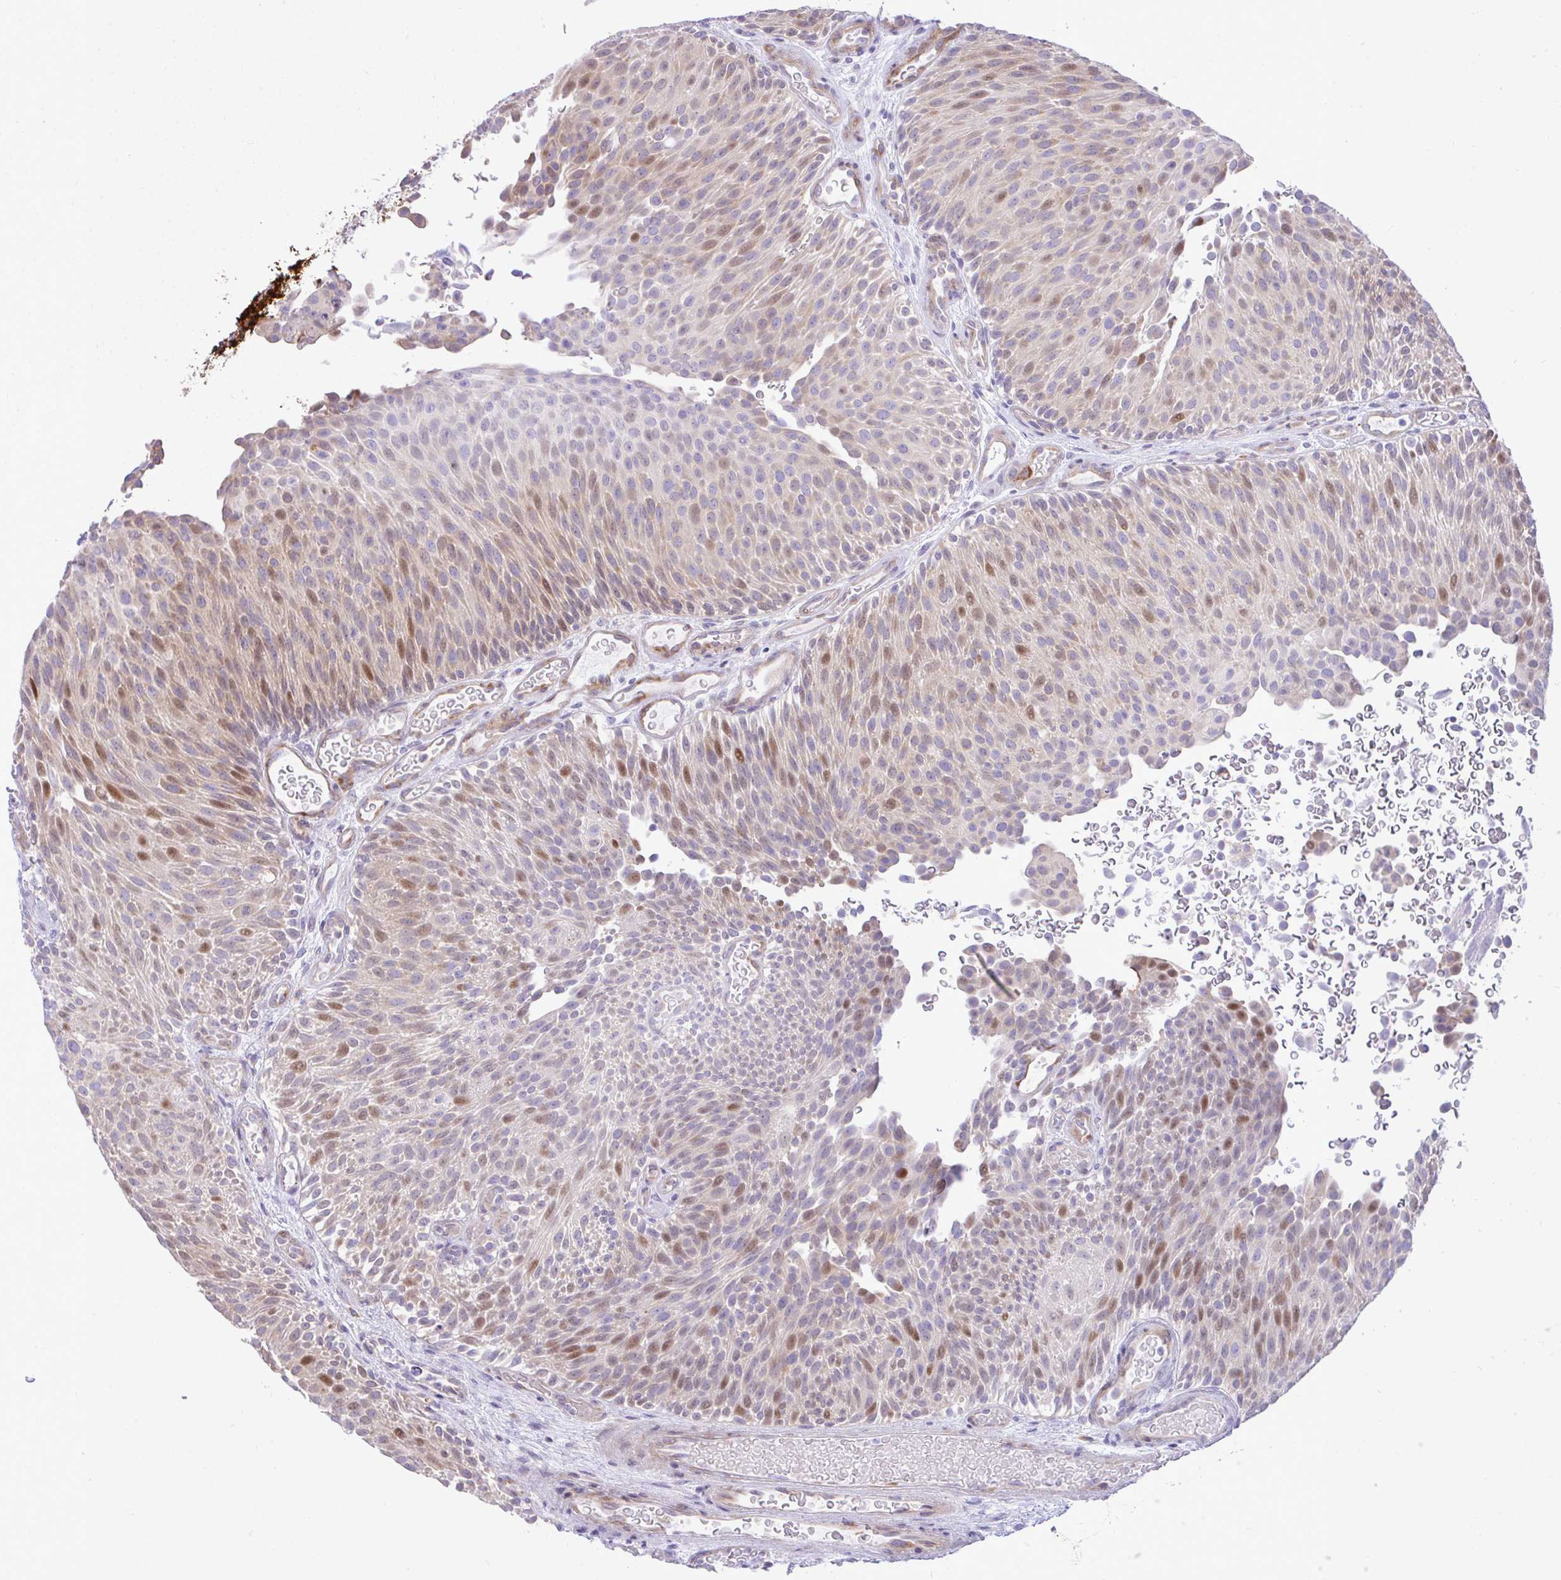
{"staining": {"intensity": "moderate", "quantity": "<25%", "location": "nuclear"}, "tissue": "urothelial cancer", "cell_type": "Tumor cells", "image_type": "cancer", "snomed": [{"axis": "morphology", "description": "Urothelial carcinoma, Low grade"}, {"axis": "topography", "description": "Urinary bladder"}], "caption": "Low-grade urothelial carcinoma stained with immunohistochemistry (IHC) displays moderate nuclear positivity in about <25% of tumor cells.", "gene": "EEF1A2", "patient": {"sex": "male", "age": 78}}